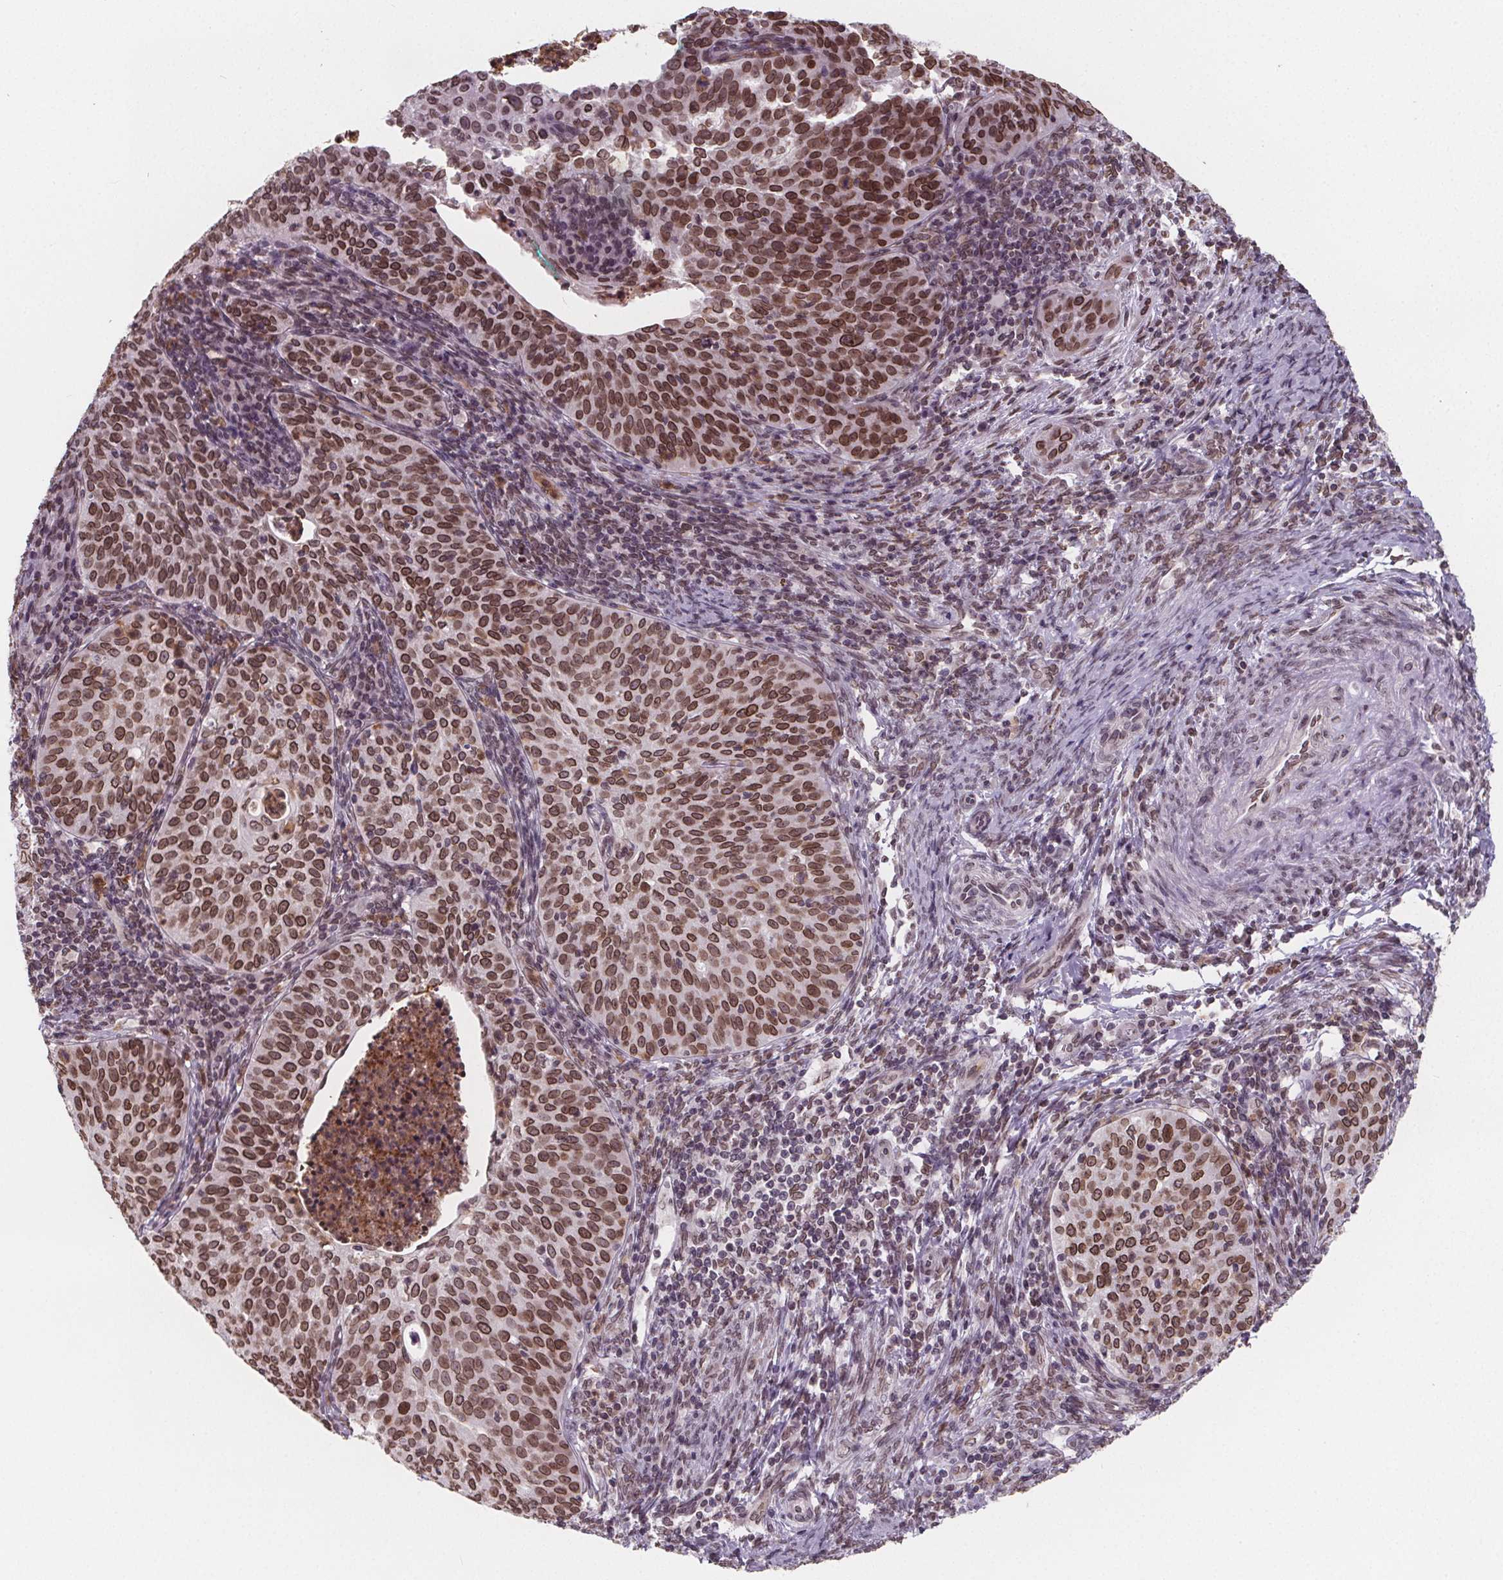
{"staining": {"intensity": "moderate", "quantity": ">75%", "location": "cytoplasmic/membranous,nuclear"}, "tissue": "cervical cancer", "cell_type": "Tumor cells", "image_type": "cancer", "snomed": [{"axis": "morphology", "description": "Squamous cell carcinoma, NOS"}, {"axis": "topography", "description": "Cervix"}], "caption": "DAB (3,3'-diaminobenzidine) immunohistochemical staining of human squamous cell carcinoma (cervical) demonstrates moderate cytoplasmic/membranous and nuclear protein positivity in about >75% of tumor cells.", "gene": "TTC39C", "patient": {"sex": "female", "age": 30}}